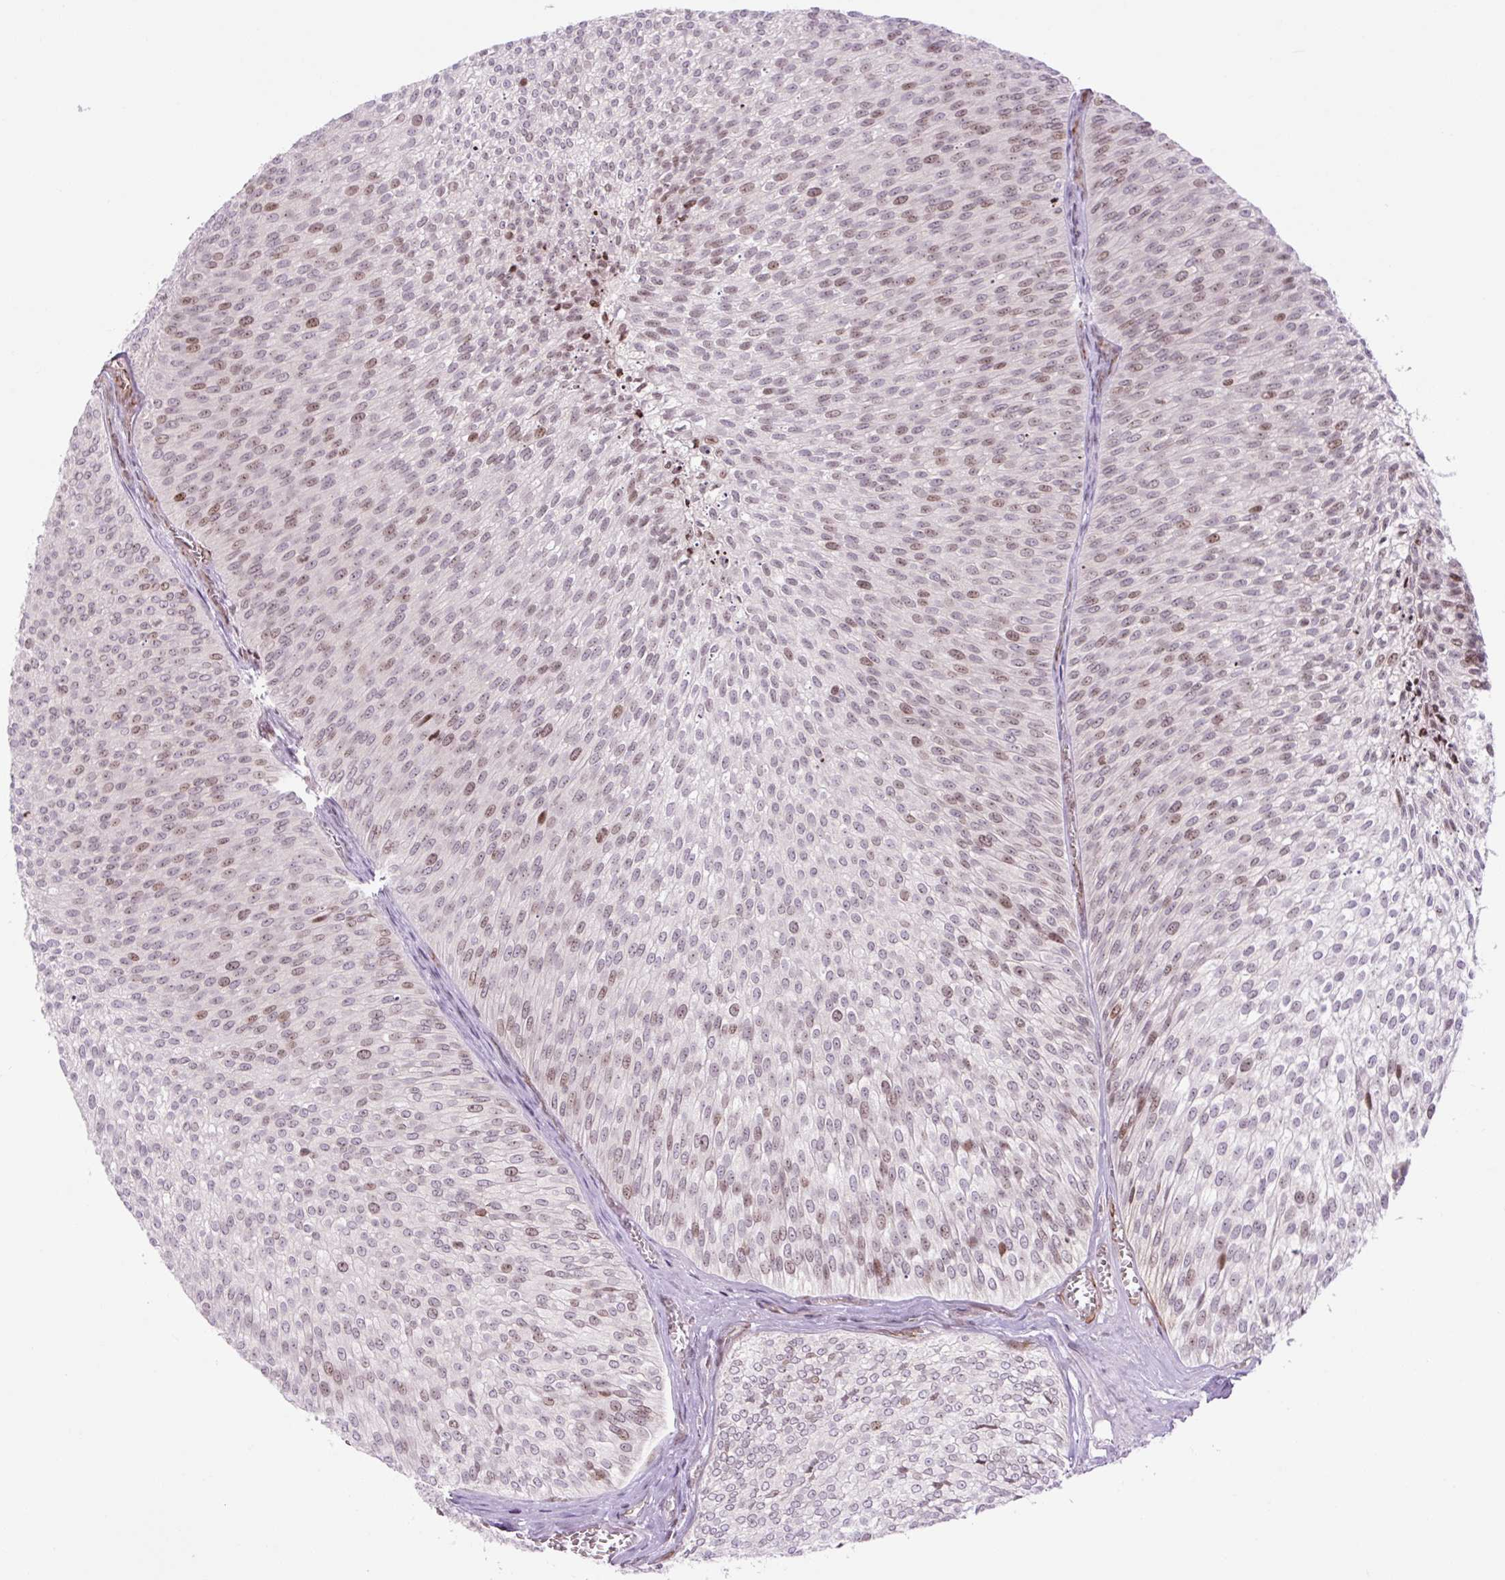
{"staining": {"intensity": "moderate", "quantity": "25%-75%", "location": "nuclear"}, "tissue": "urothelial cancer", "cell_type": "Tumor cells", "image_type": "cancer", "snomed": [{"axis": "morphology", "description": "Urothelial carcinoma, Low grade"}, {"axis": "topography", "description": "Urinary bladder"}], "caption": "Protein staining of low-grade urothelial carcinoma tissue displays moderate nuclear expression in about 25%-75% of tumor cells.", "gene": "ZNF417", "patient": {"sex": "male", "age": 91}}